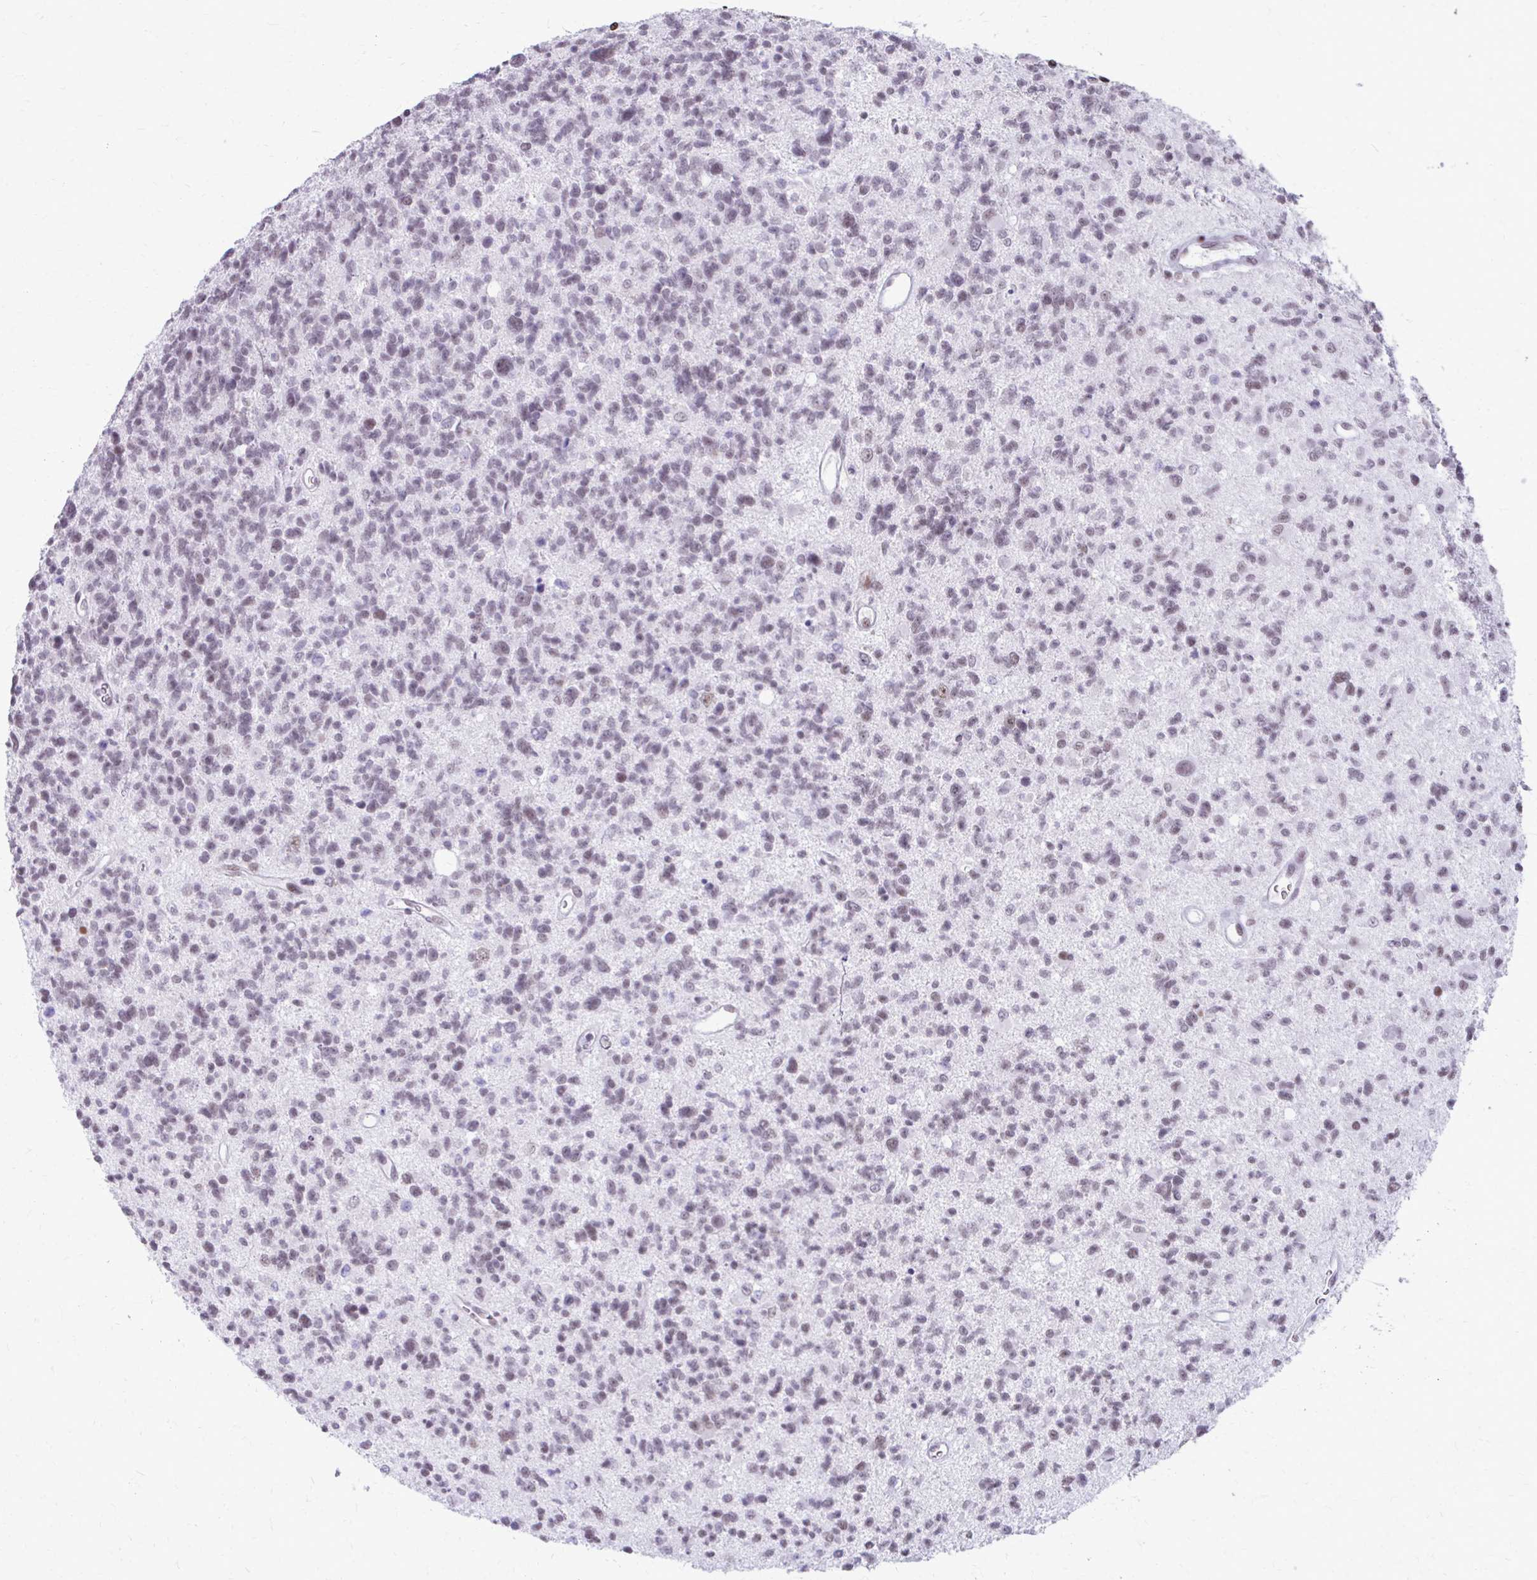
{"staining": {"intensity": "weak", "quantity": "25%-75%", "location": "nuclear"}, "tissue": "glioma", "cell_type": "Tumor cells", "image_type": "cancer", "snomed": [{"axis": "morphology", "description": "Glioma, malignant, High grade"}, {"axis": "topography", "description": "Brain"}], "caption": "Immunohistochemical staining of human malignant glioma (high-grade) reveals low levels of weak nuclear protein expression in approximately 25%-75% of tumor cells. (Brightfield microscopy of DAB IHC at high magnification).", "gene": "SS18", "patient": {"sex": "male", "age": 29}}